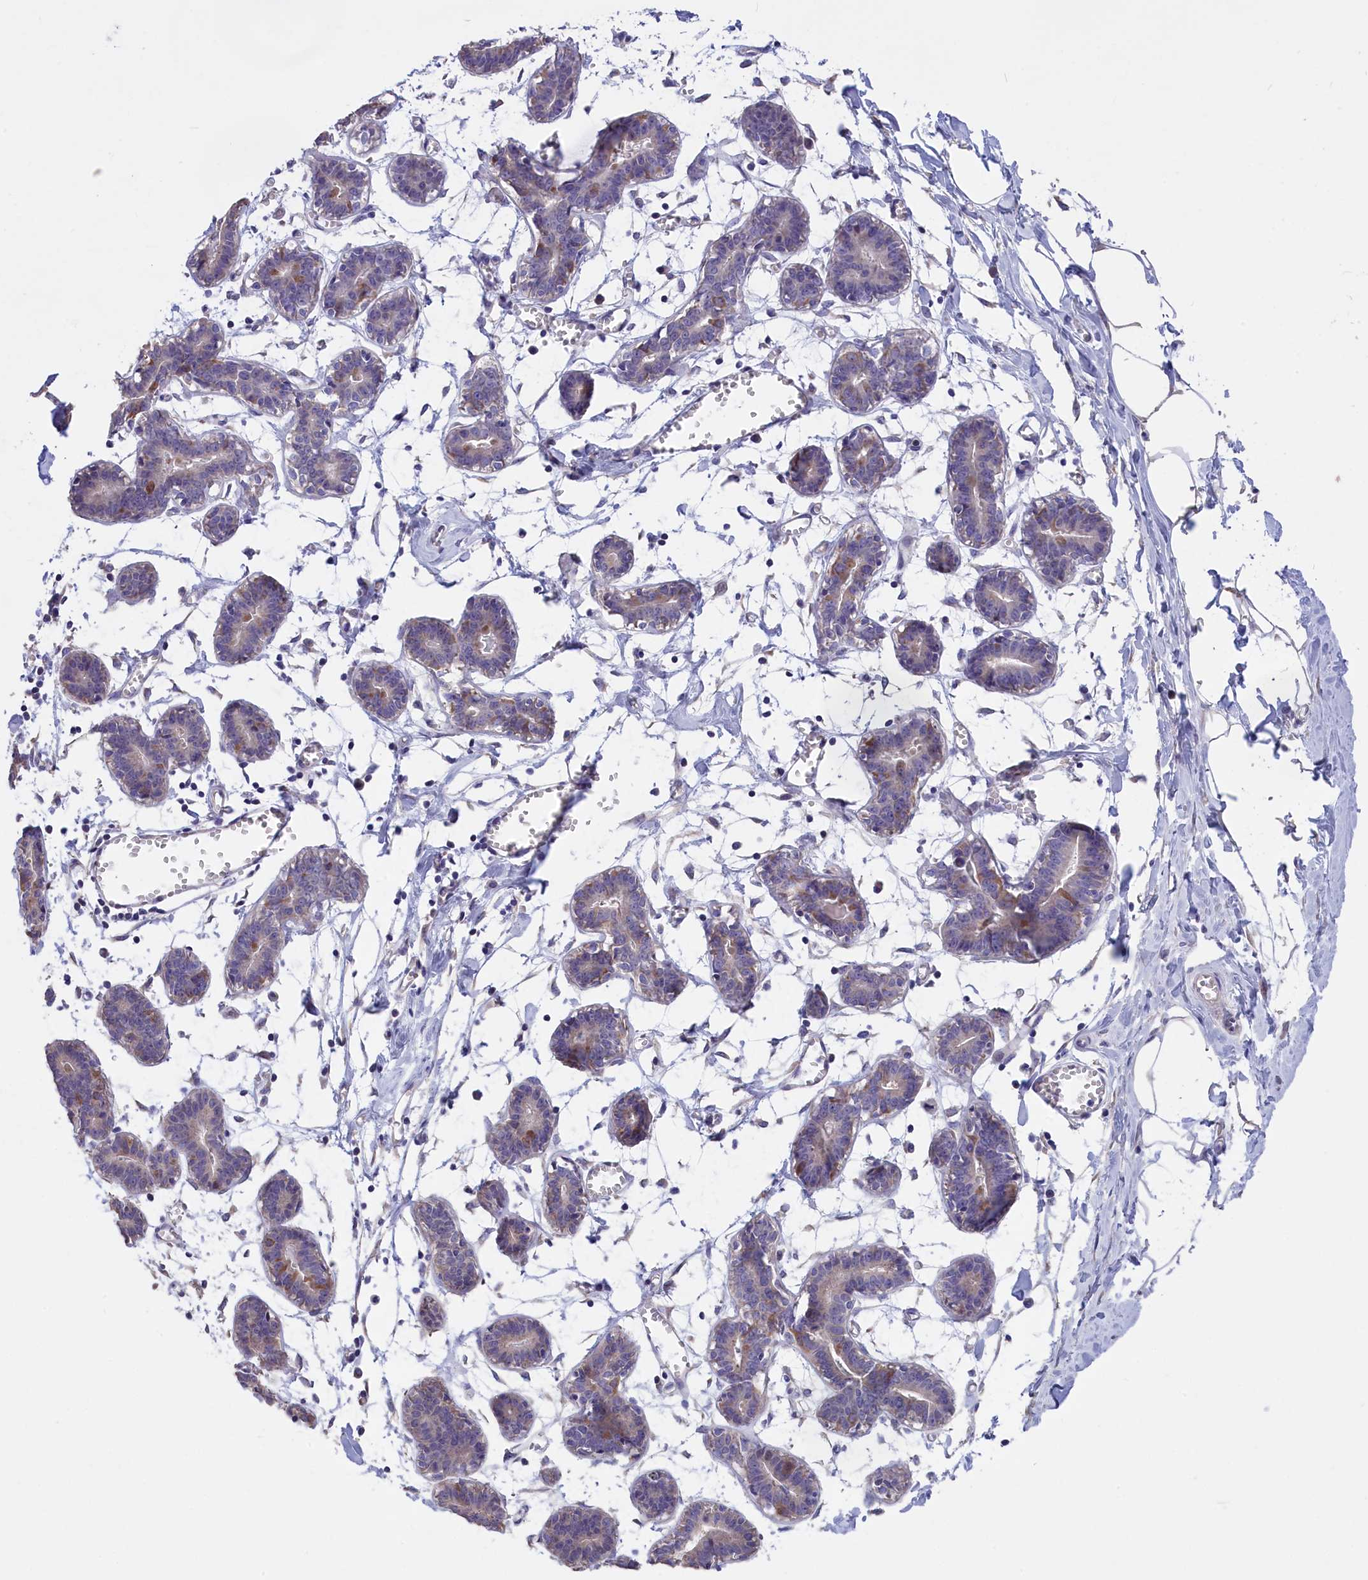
{"staining": {"intensity": "negative", "quantity": "none", "location": "none"}, "tissue": "breast", "cell_type": "Adipocytes", "image_type": "normal", "snomed": [{"axis": "morphology", "description": "Normal tissue, NOS"}, {"axis": "topography", "description": "Breast"}], "caption": "Breast was stained to show a protein in brown. There is no significant staining in adipocytes. The staining is performed using DAB brown chromogen with nuclei counter-stained in using hematoxylin.", "gene": "CYP2U1", "patient": {"sex": "female", "age": 27}}